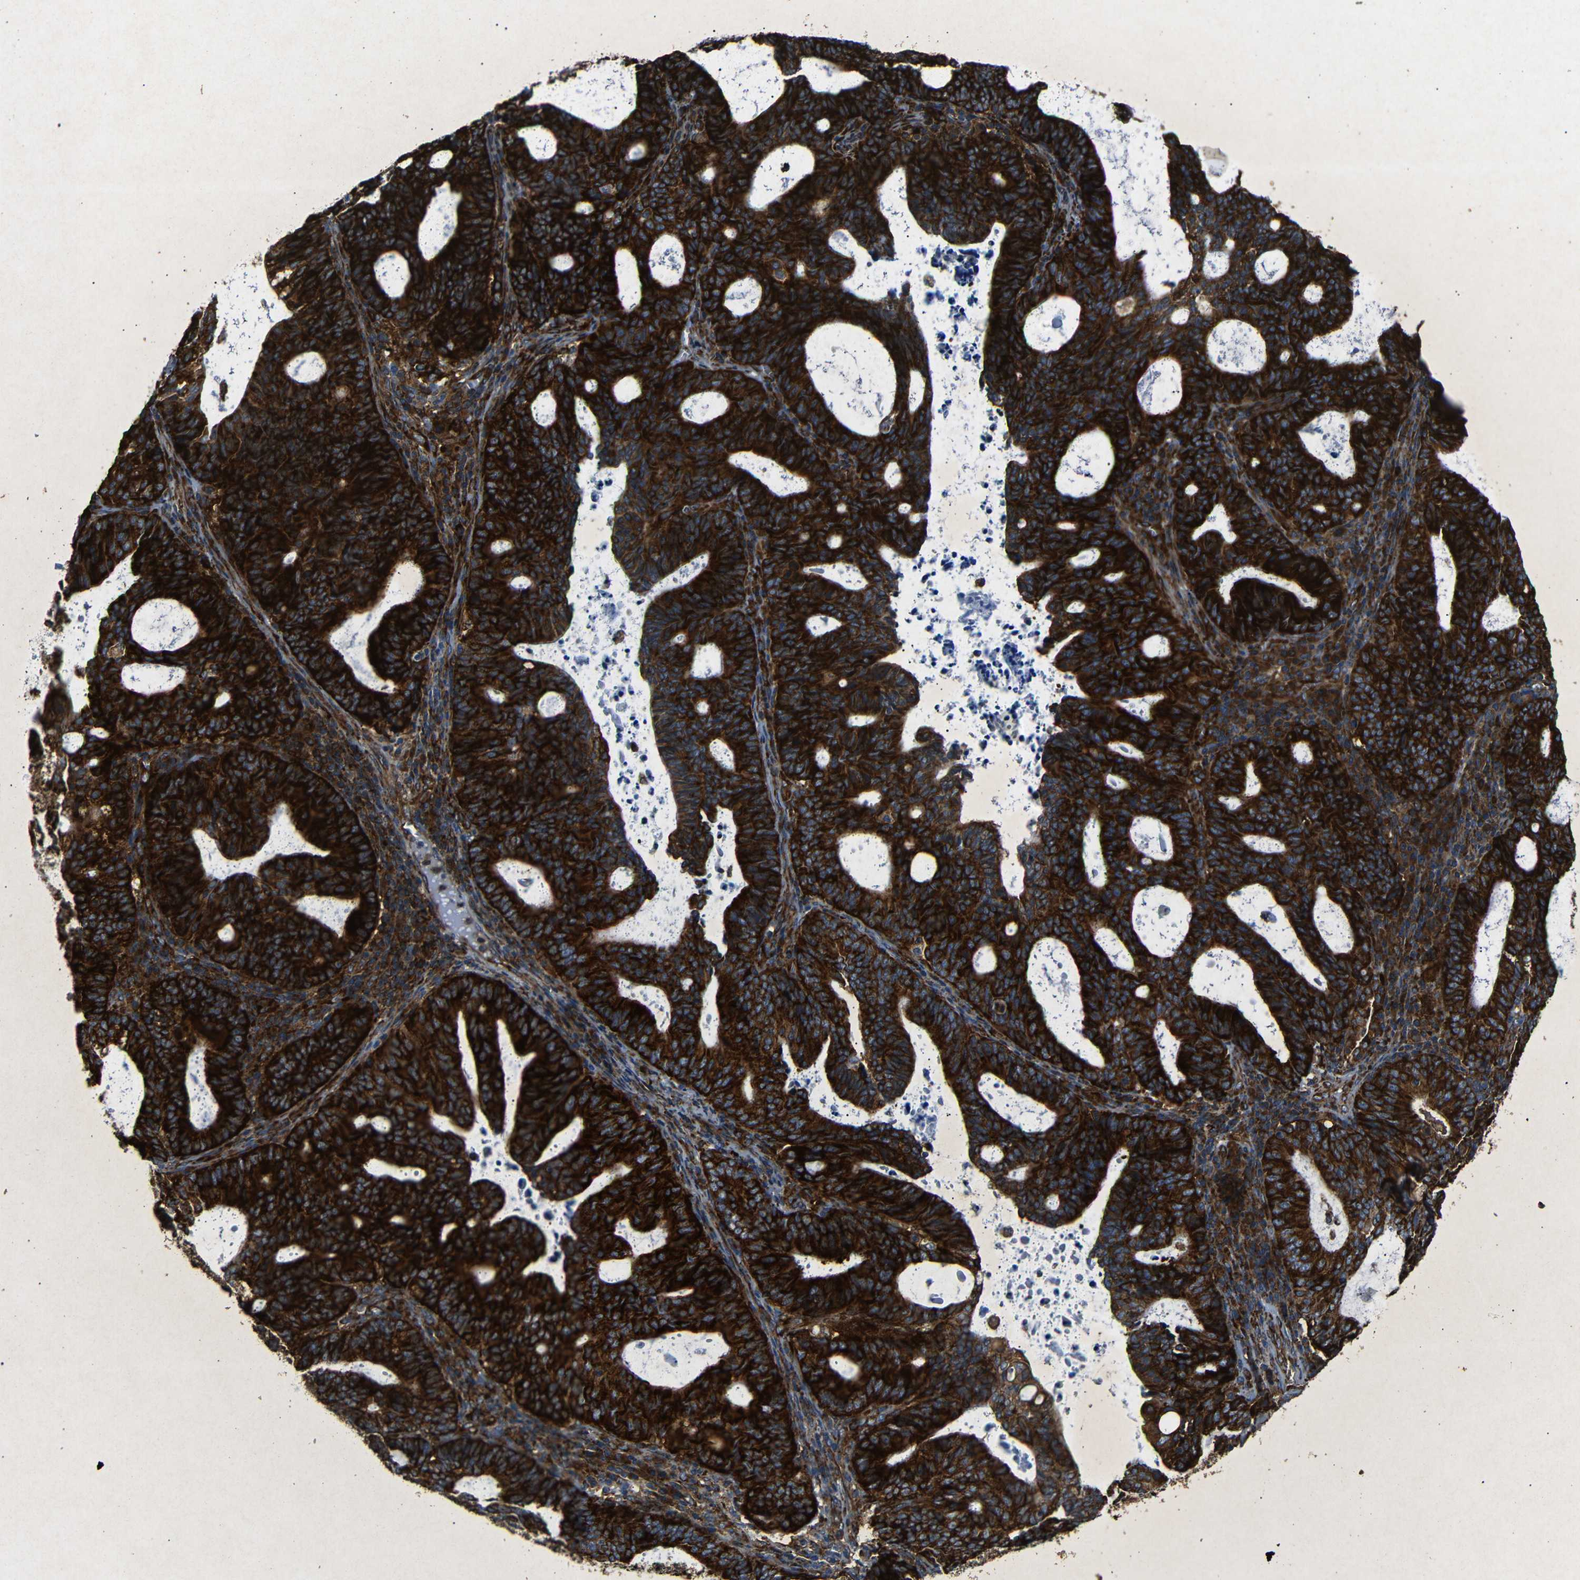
{"staining": {"intensity": "strong", "quantity": ">75%", "location": "cytoplasmic/membranous"}, "tissue": "endometrial cancer", "cell_type": "Tumor cells", "image_type": "cancer", "snomed": [{"axis": "morphology", "description": "Adenocarcinoma, NOS"}, {"axis": "topography", "description": "Uterus"}], "caption": "A high amount of strong cytoplasmic/membranous staining is present in about >75% of tumor cells in adenocarcinoma (endometrial) tissue.", "gene": "BTF3", "patient": {"sex": "female", "age": 83}}